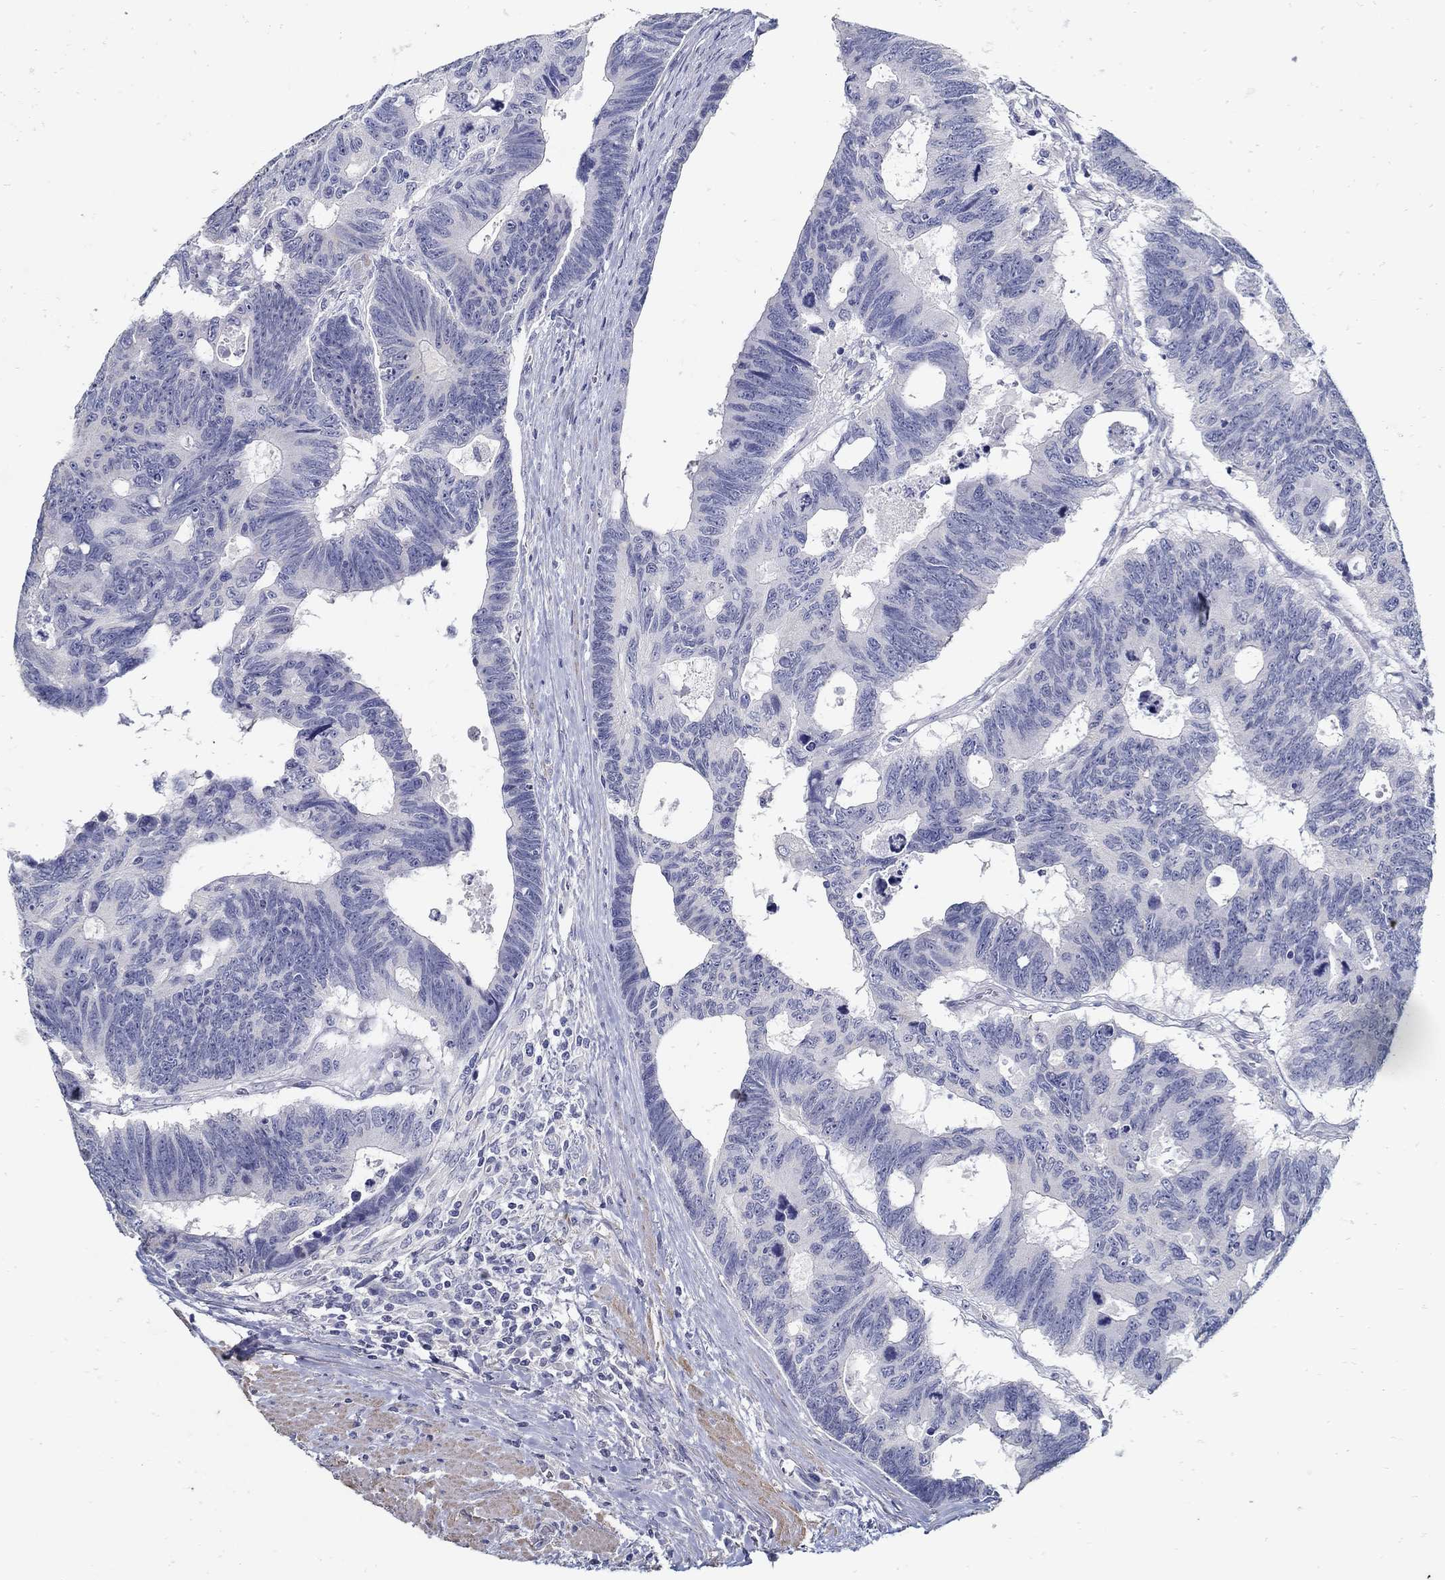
{"staining": {"intensity": "negative", "quantity": "none", "location": "none"}, "tissue": "colorectal cancer", "cell_type": "Tumor cells", "image_type": "cancer", "snomed": [{"axis": "morphology", "description": "Adenocarcinoma, NOS"}, {"axis": "topography", "description": "Colon"}], "caption": "A high-resolution photomicrograph shows immunohistochemistry (IHC) staining of colorectal cancer (adenocarcinoma), which displays no significant staining in tumor cells.", "gene": "USP29", "patient": {"sex": "female", "age": 77}}